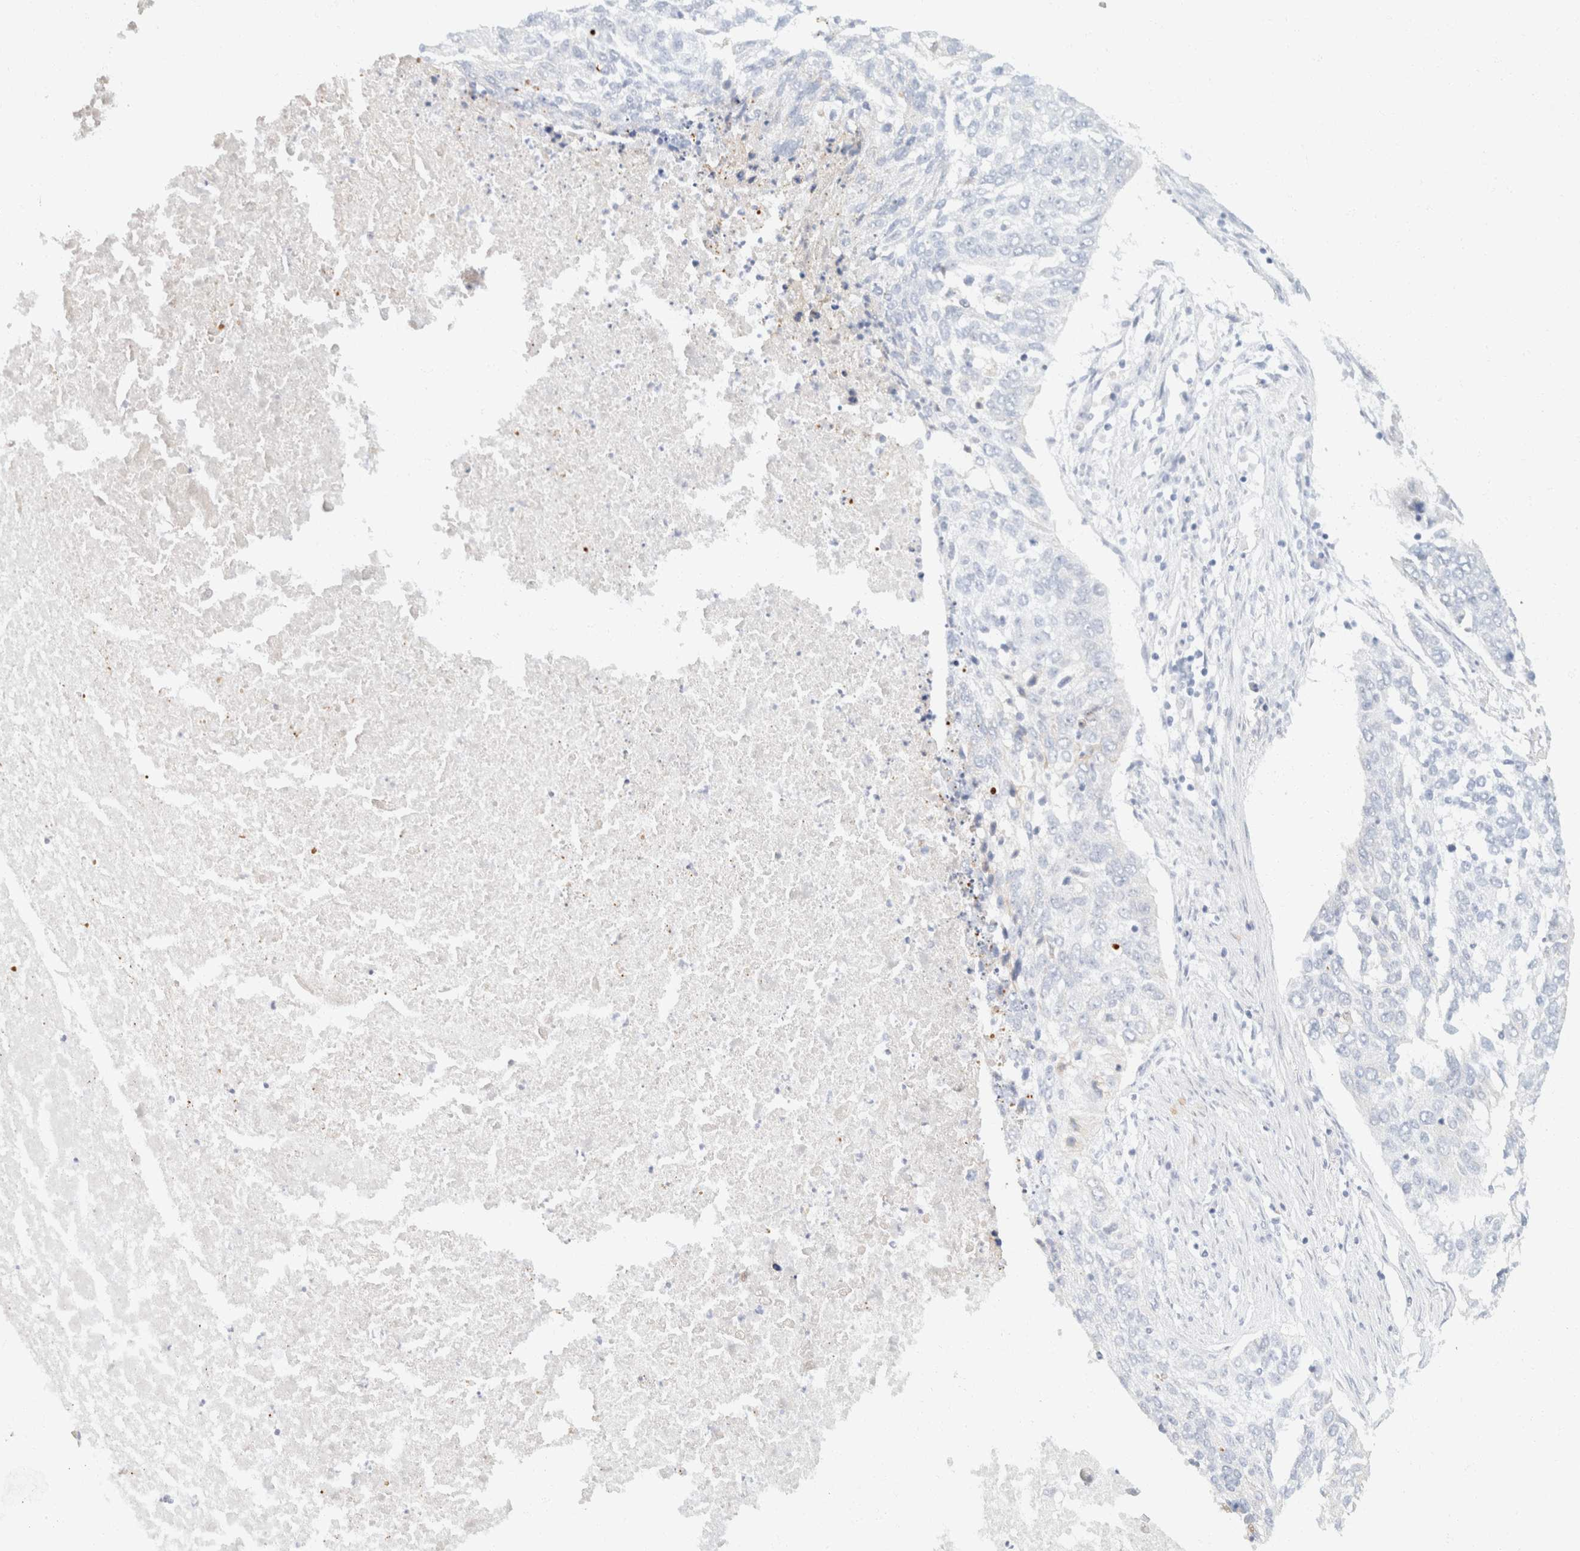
{"staining": {"intensity": "negative", "quantity": "none", "location": "none"}, "tissue": "lung cancer", "cell_type": "Tumor cells", "image_type": "cancer", "snomed": [{"axis": "morphology", "description": "Squamous cell carcinoma, NOS"}, {"axis": "topography", "description": "Lung"}], "caption": "Lung cancer stained for a protein using immunohistochemistry (IHC) exhibits no expression tumor cells.", "gene": "KRT20", "patient": {"sex": "female", "age": 63}}